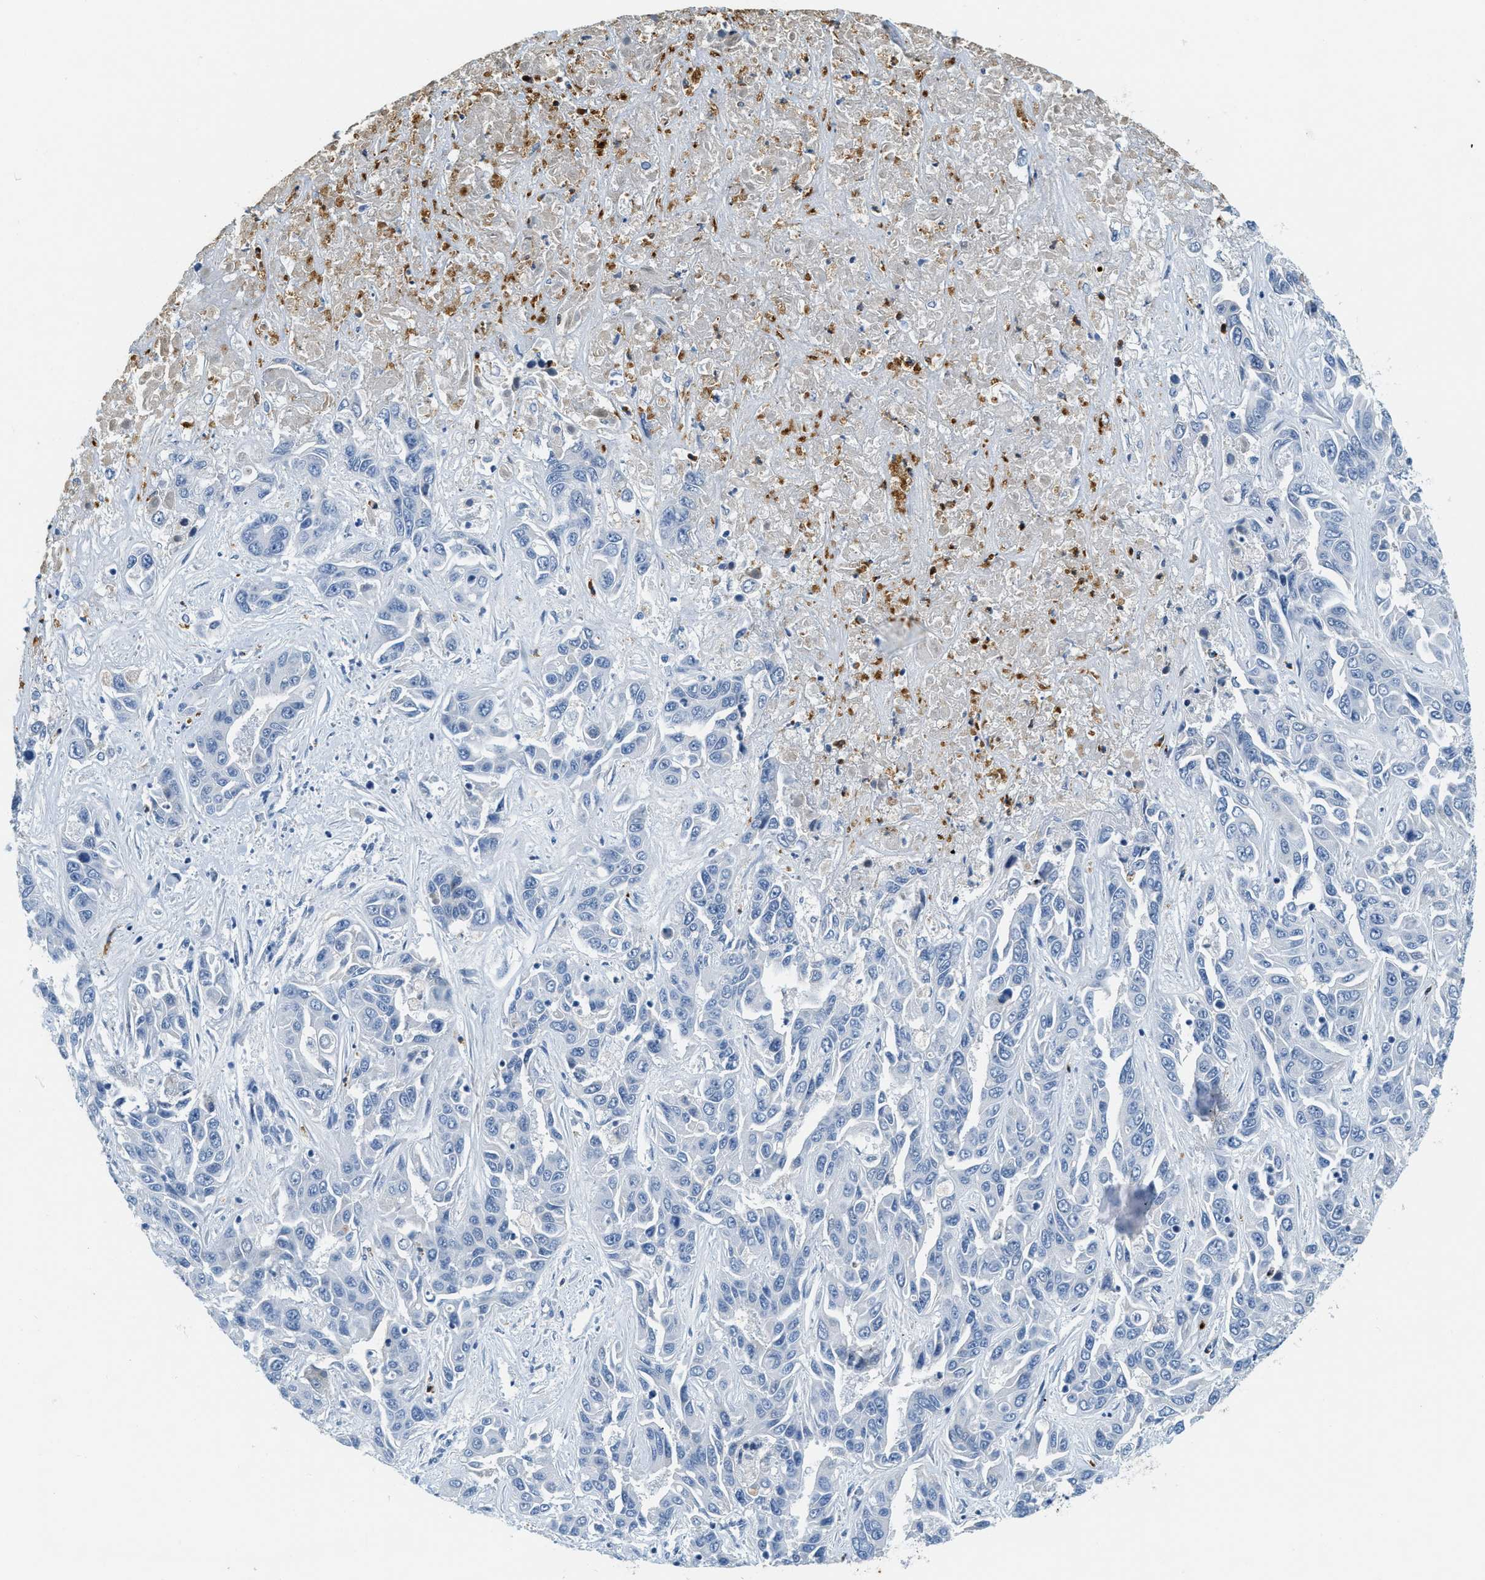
{"staining": {"intensity": "negative", "quantity": "none", "location": "none"}, "tissue": "liver cancer", "cell_type": "Tumor cells", "image_type": "cancer", "snomed": [{"axis": "morphology", "description": "Cholangiocarcinoma"}, {"axis": "topography", "description": "Liver"}], "caption": "An image of liver cancer (cholangiocarcinoma) stained for a protein shows no brown staining in tumor cells.", "gene": "LCN2", "patient": {"sex": "female", "age": 52}}